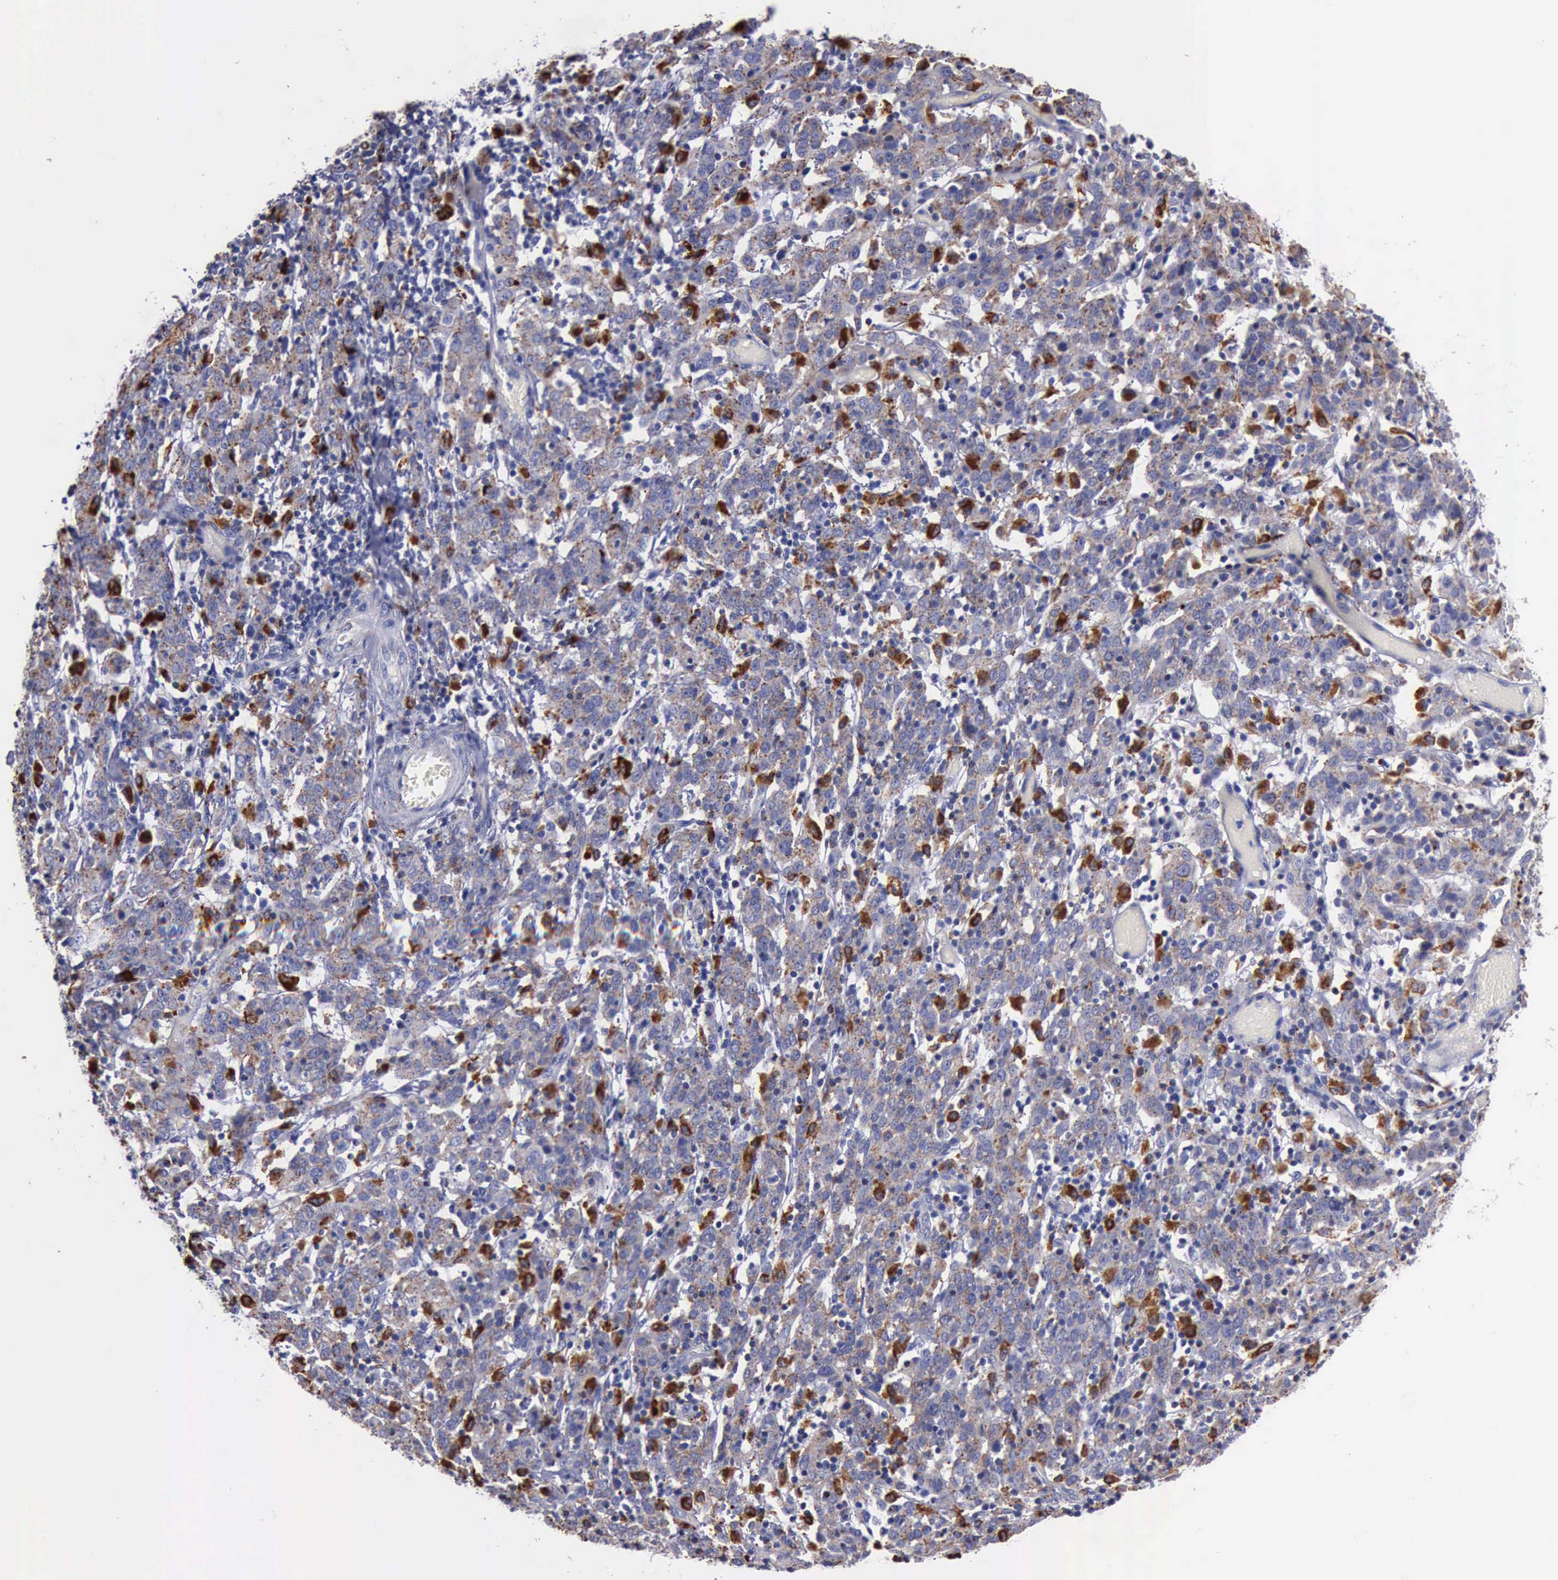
{"staining": {"intensity": "strong", "quantity": "<25%", "location": "cytoplasmic/membranous,nuclear"}, "tissue": "cervical cancer", "cell_type": "Tumor cells", "image_type": "cancer", "snomed": [{"axis": "morphology", "description": "Normal tissue, NOS"}, {"axis": "morphology", "description": "Squamous cell carcinoma, NOS"}, {"axis": "topography", "description": "Cervix"}], "caption": "This micrograph displays cervical squamous cell carcinoma stained with immunohistochemistry (IHC) to label a protein in brown. The cytoplasmic/membranous and nuclear of tumor cells show strong positivity for the protein. Nuclei are counter-stained blue.", "gene": "CTSD", "patient": {"sex": "female", "age": 67}}